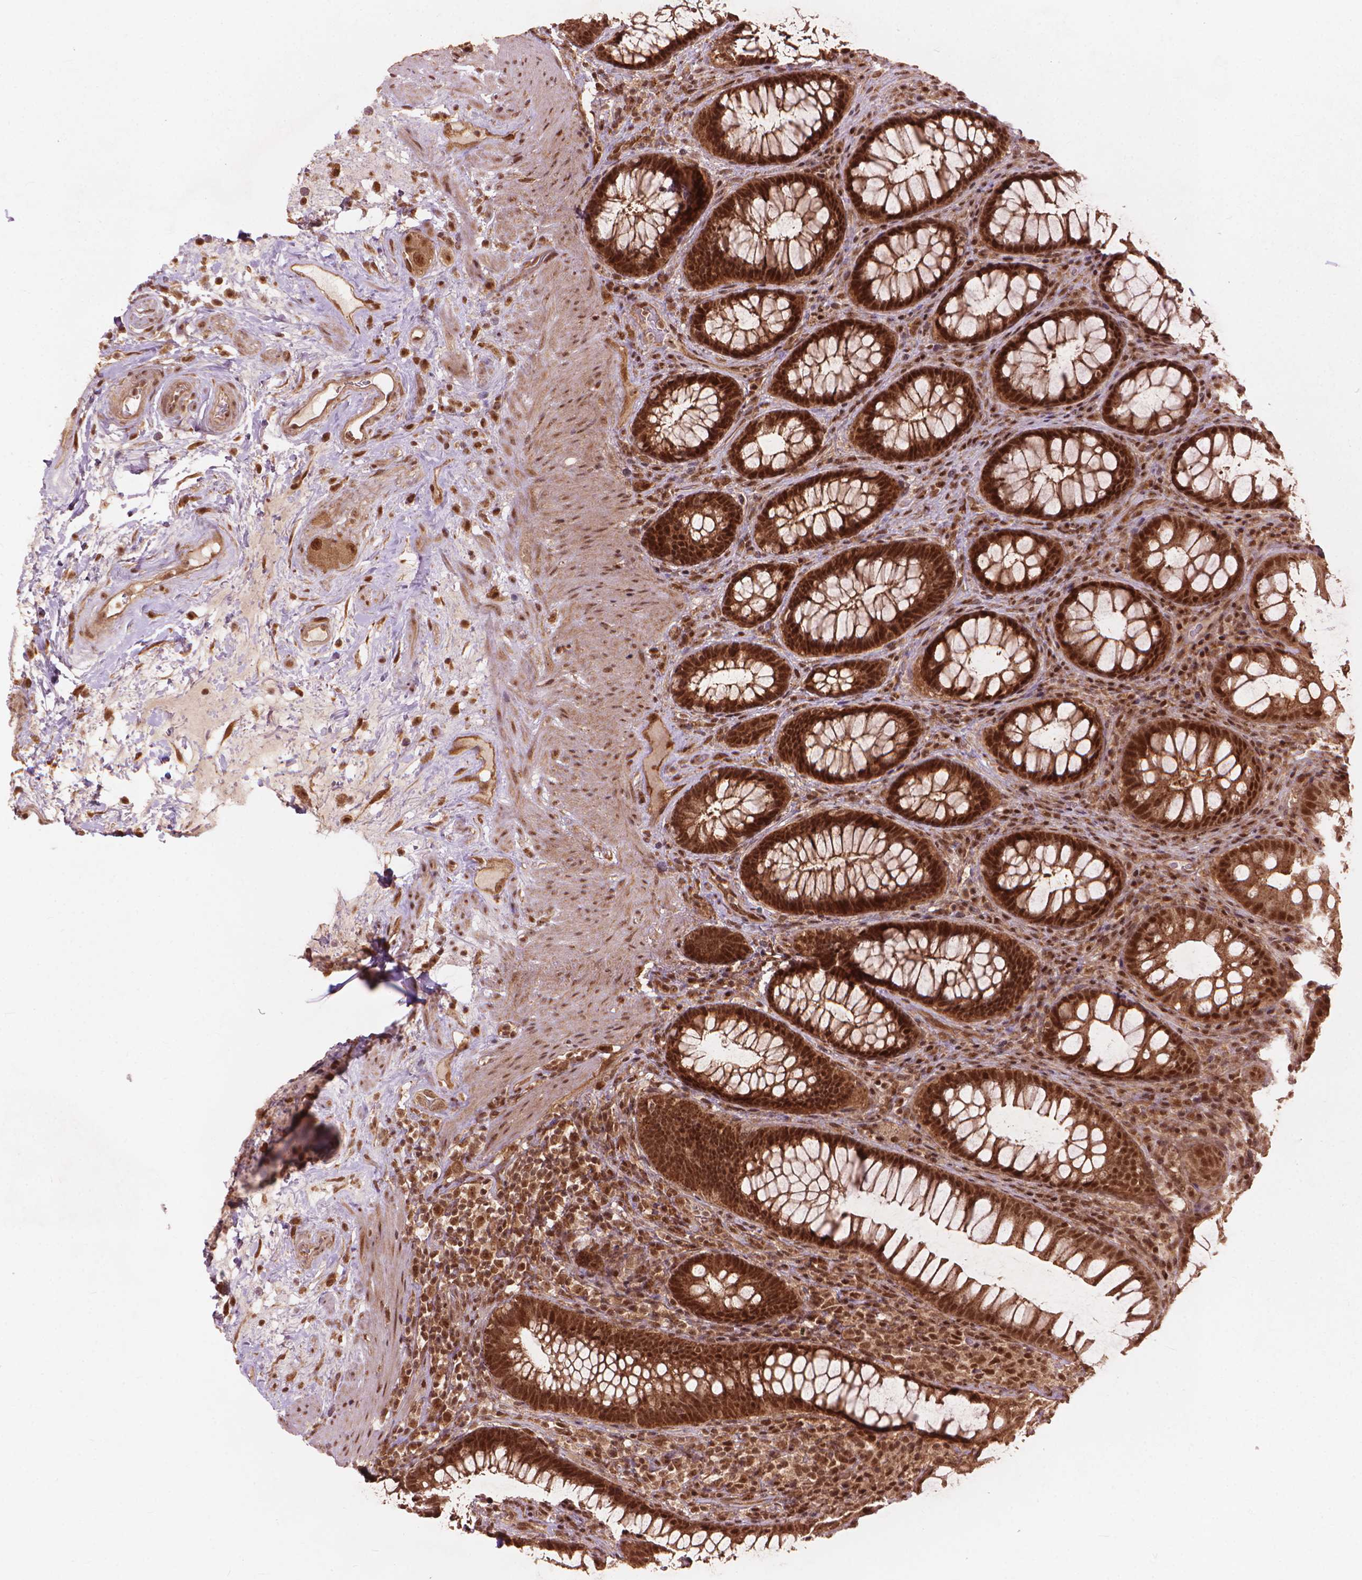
{"staining": {"intensity": "strong", "quantity": ">75%", "location": "cytoplasmic/membranous,nuclear"}, "tissue": "rectum", "cell_type": "Glandular cells", "image_type": "normal", "snomed": [{"axis": "morphology", "description": "Normal tissue, NOS"}, {"axis": "topography", "description": "Rectum"}], "caption": "A high amount of strong cytoplasmic/membranous,nuclear expression is identified in about >75% of glandular cells in normal rectum.", "gene": "SSU72", "patient": {"sex": "male", "age": 72}}